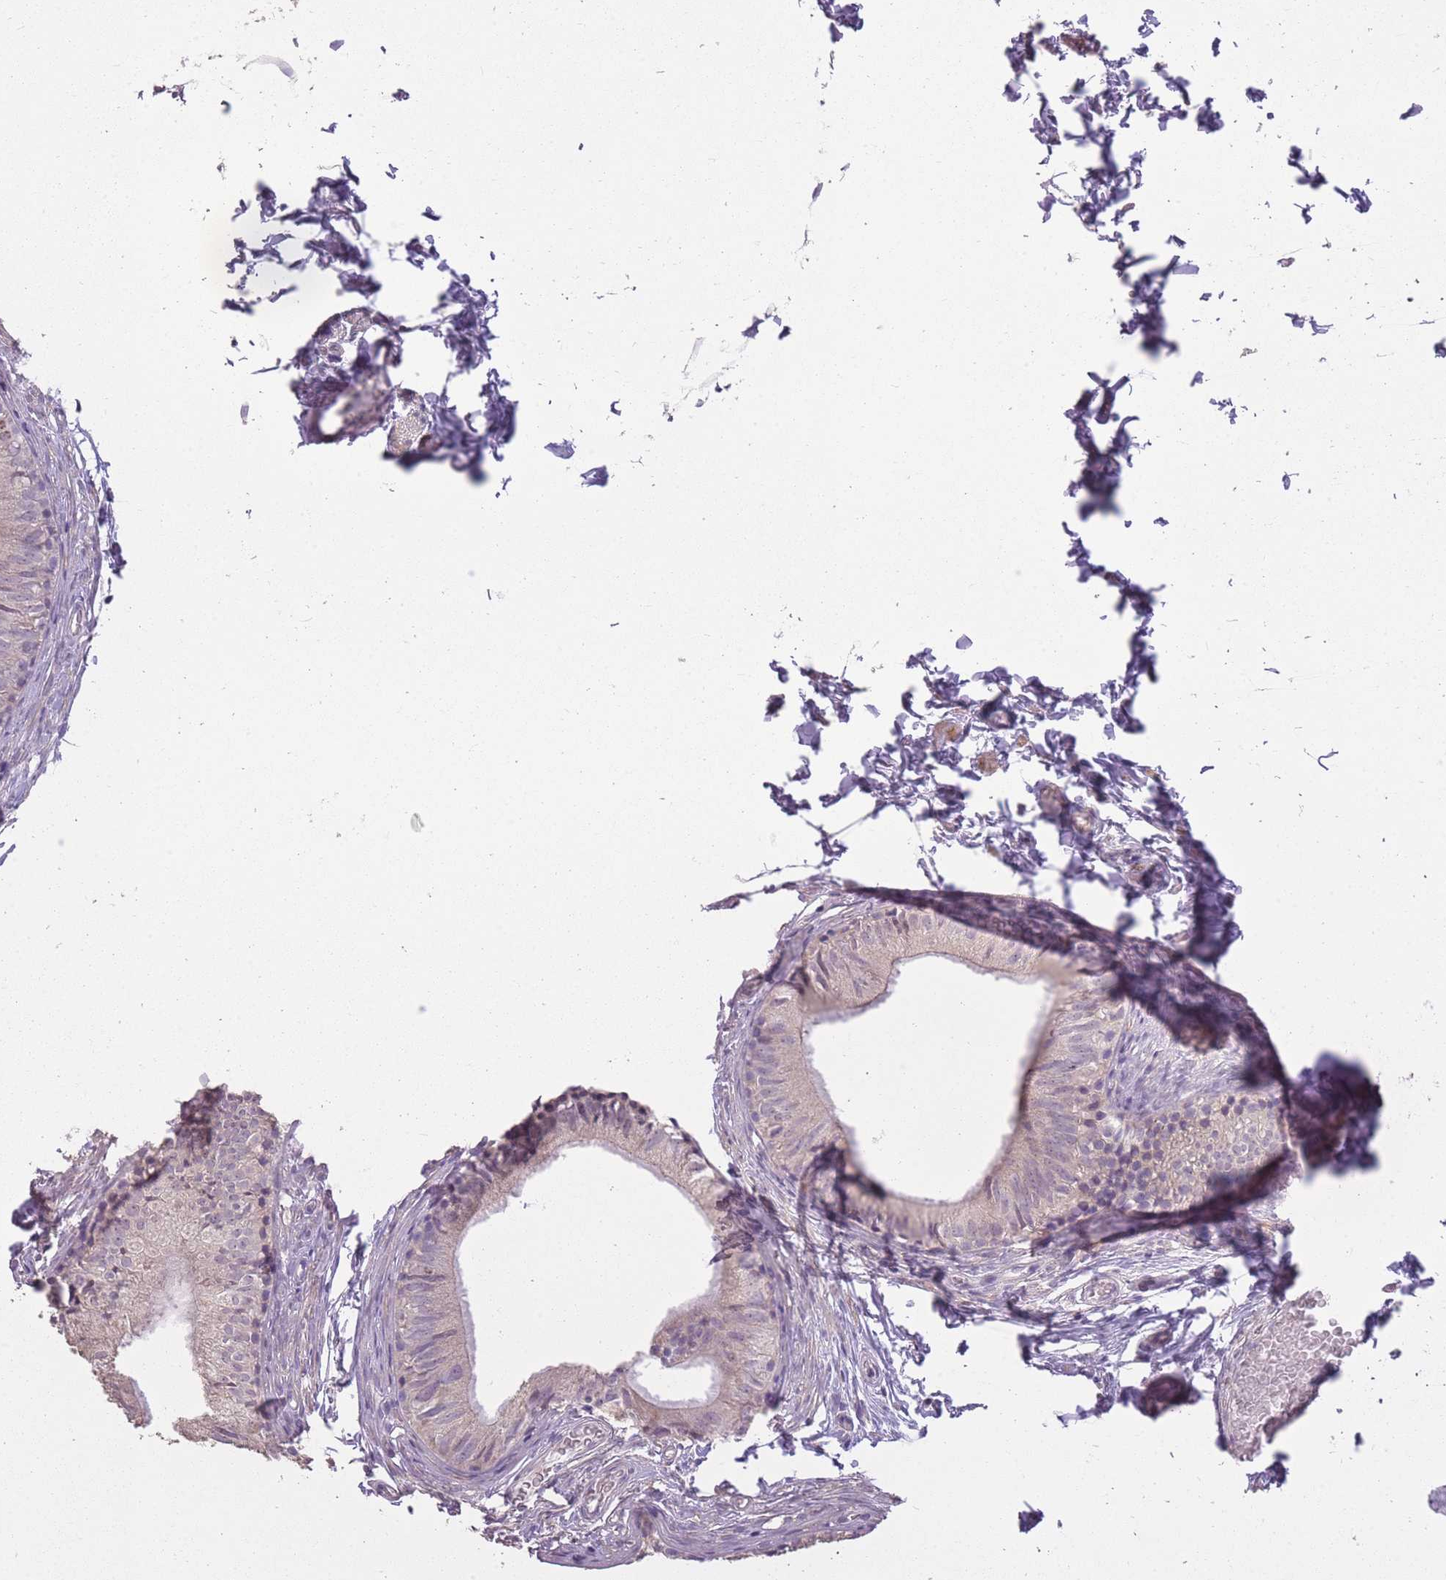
{"staining": {"intensity": "weak", "quantity": "<25%", "location": "cytoplasmic/membranous"}, "tissue": "epididymis", "cell_type": "Glandular cells", "image_type": "normal", "snomed": [{"axis": "morphology", "description": "Normal tissue, NOS"}, {"axis": "topography", "description": "Epididymis"}], "caption": "Glandular cells are negative for brown protein staining in normal epididymis. Brightfield microscopy of IHC stained with DAB (3,3'-diaminobenzidine) (brown) and hematoxylin (blue), captured at high magnification.", "gene": "ZBTB24", "patient": {"sex": "male", "age": 37}}